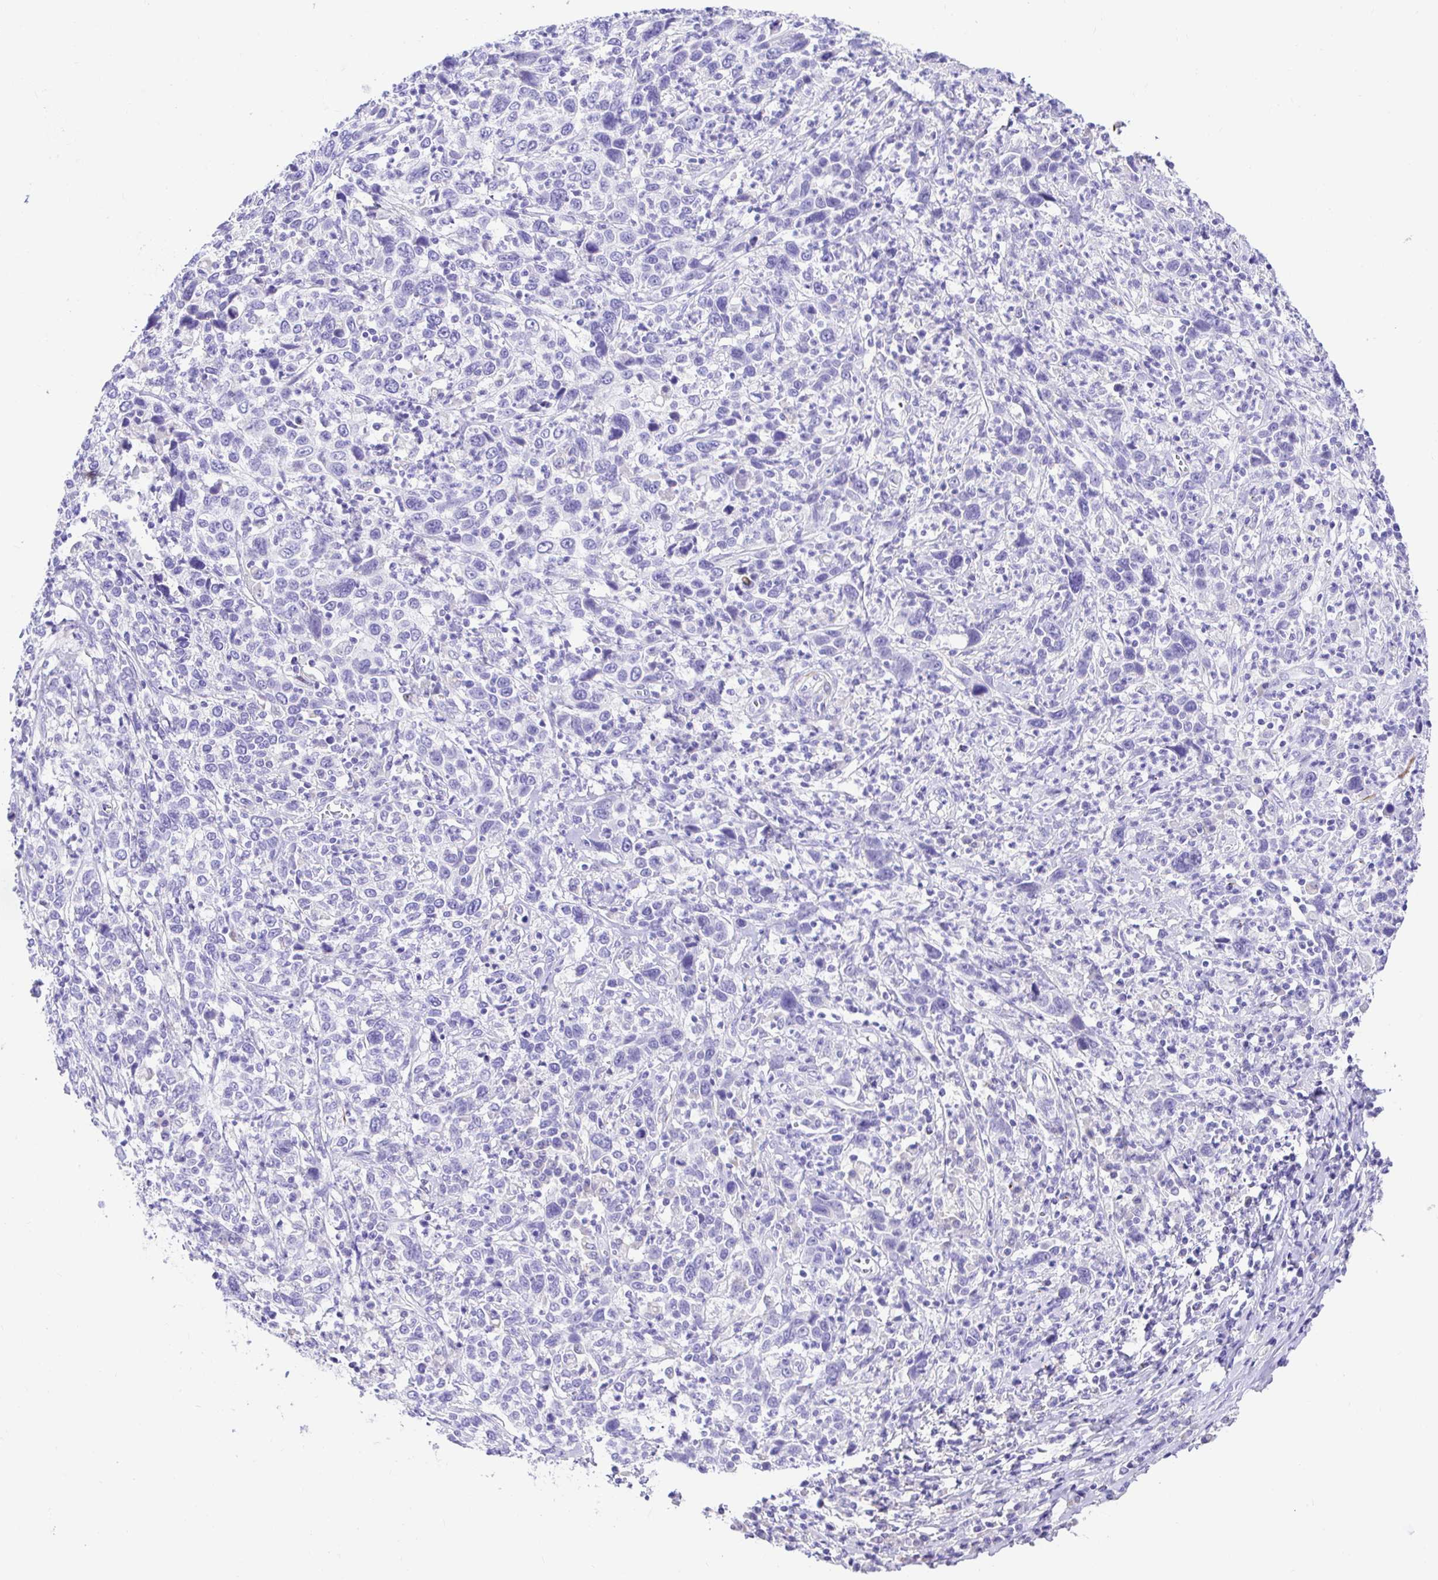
{"staining": {"intensity": "negative", "quantity": "none", "location": "none"}, "tissue": "cervical cancer", "cell_type": "Tumor cells", "image_type": "cancer", "snomed": [{"axis": "morphology", "description": "Squamous cell carcinoma, NOS"}, {"axis": "topography", "description": "Cervix"}], "caption": "Image shows no protein expression in tumor cells of cervical cancer (squamous cell carcinoma) tissue.", "gene": "BACE2", "patient": {"sex": "female", "age": 46}}